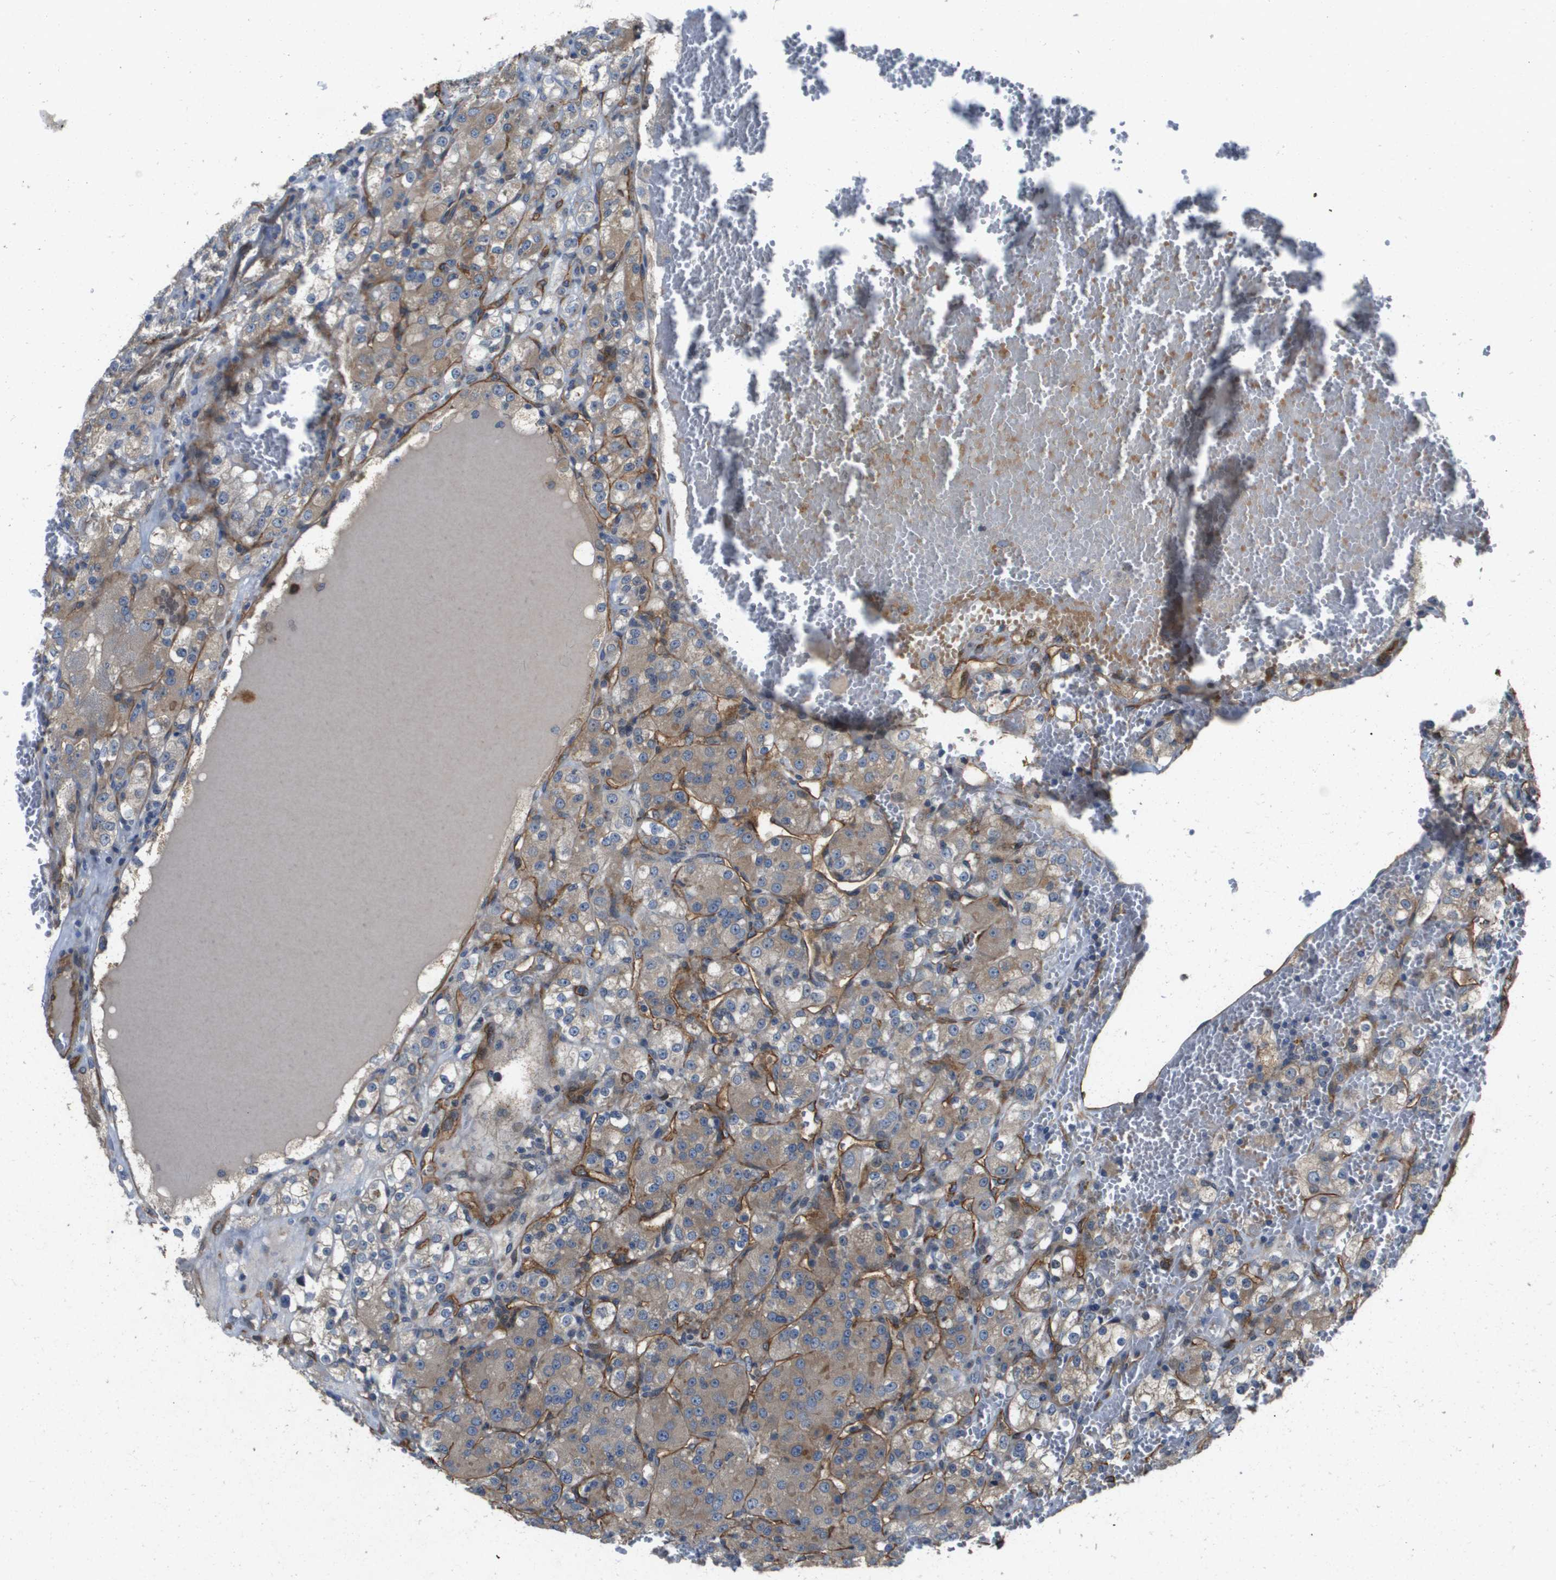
{"staining": {"intensity": "weak", "quantity": "25%-75%", "location": "cytoplasmic/membranous"}, "tissue": "renal cancer", "cell_type": "Tumor cells", "image_type": "cancer", "snomed": [{"axis": "morphology", "description": "Normal tissue, NOS"}, {"axis": "morphology", "description": "Adenocarcinoma, NOS"}, {"axis": "topography", "description": "Kidney"}], "caption": "Protein expression analysis of renal cancer (adenocarcinoma) displays weak cytoplasmic/membranous expression in approximately 25%-75% of tumor cells.", "gene": "ENTPD2", "patient": {"sex": "male", "age": 61}}